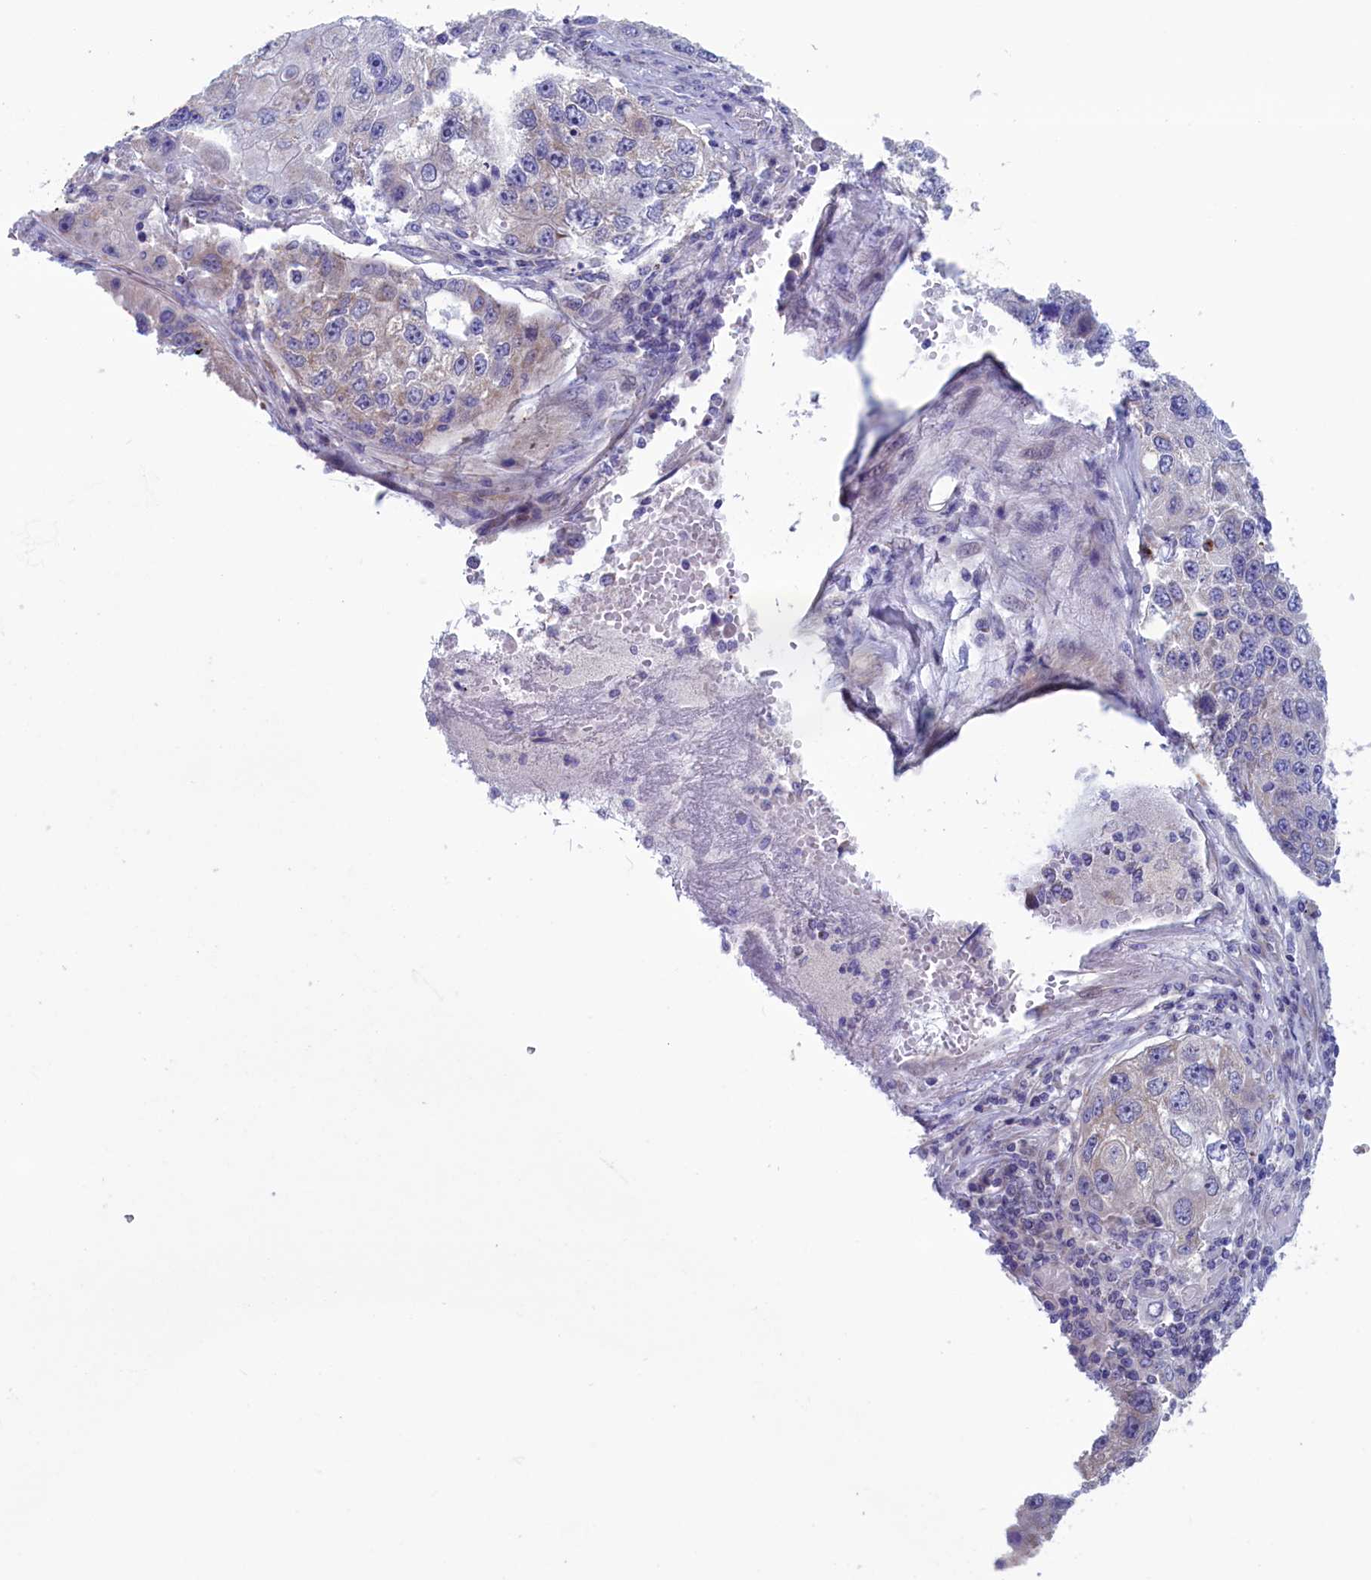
{"staining": {"intensity": "weak", "quantity": "<25%", "location": "cytoplasmic/membranous"}, "tissue": "lung cancer", "cell_type": "Tumor cells", "image_type": "cancer", "snomed": [{"axis": "morphology", "description": "Squamous cell carcinoma, NOS"}, {"axis": "topography", "description": "Lung"}], "caption": "Immunohistochemistry micrograph of neoplastic tissue: lung cancer (squamous cell carcinoma) stained with DAB (3,3'-diaminobenzidine) demonstrates no significant protein positivity in tumor cells.", "gene": "NIBAN3", "patient": {"sex": "male", "age": 61}}